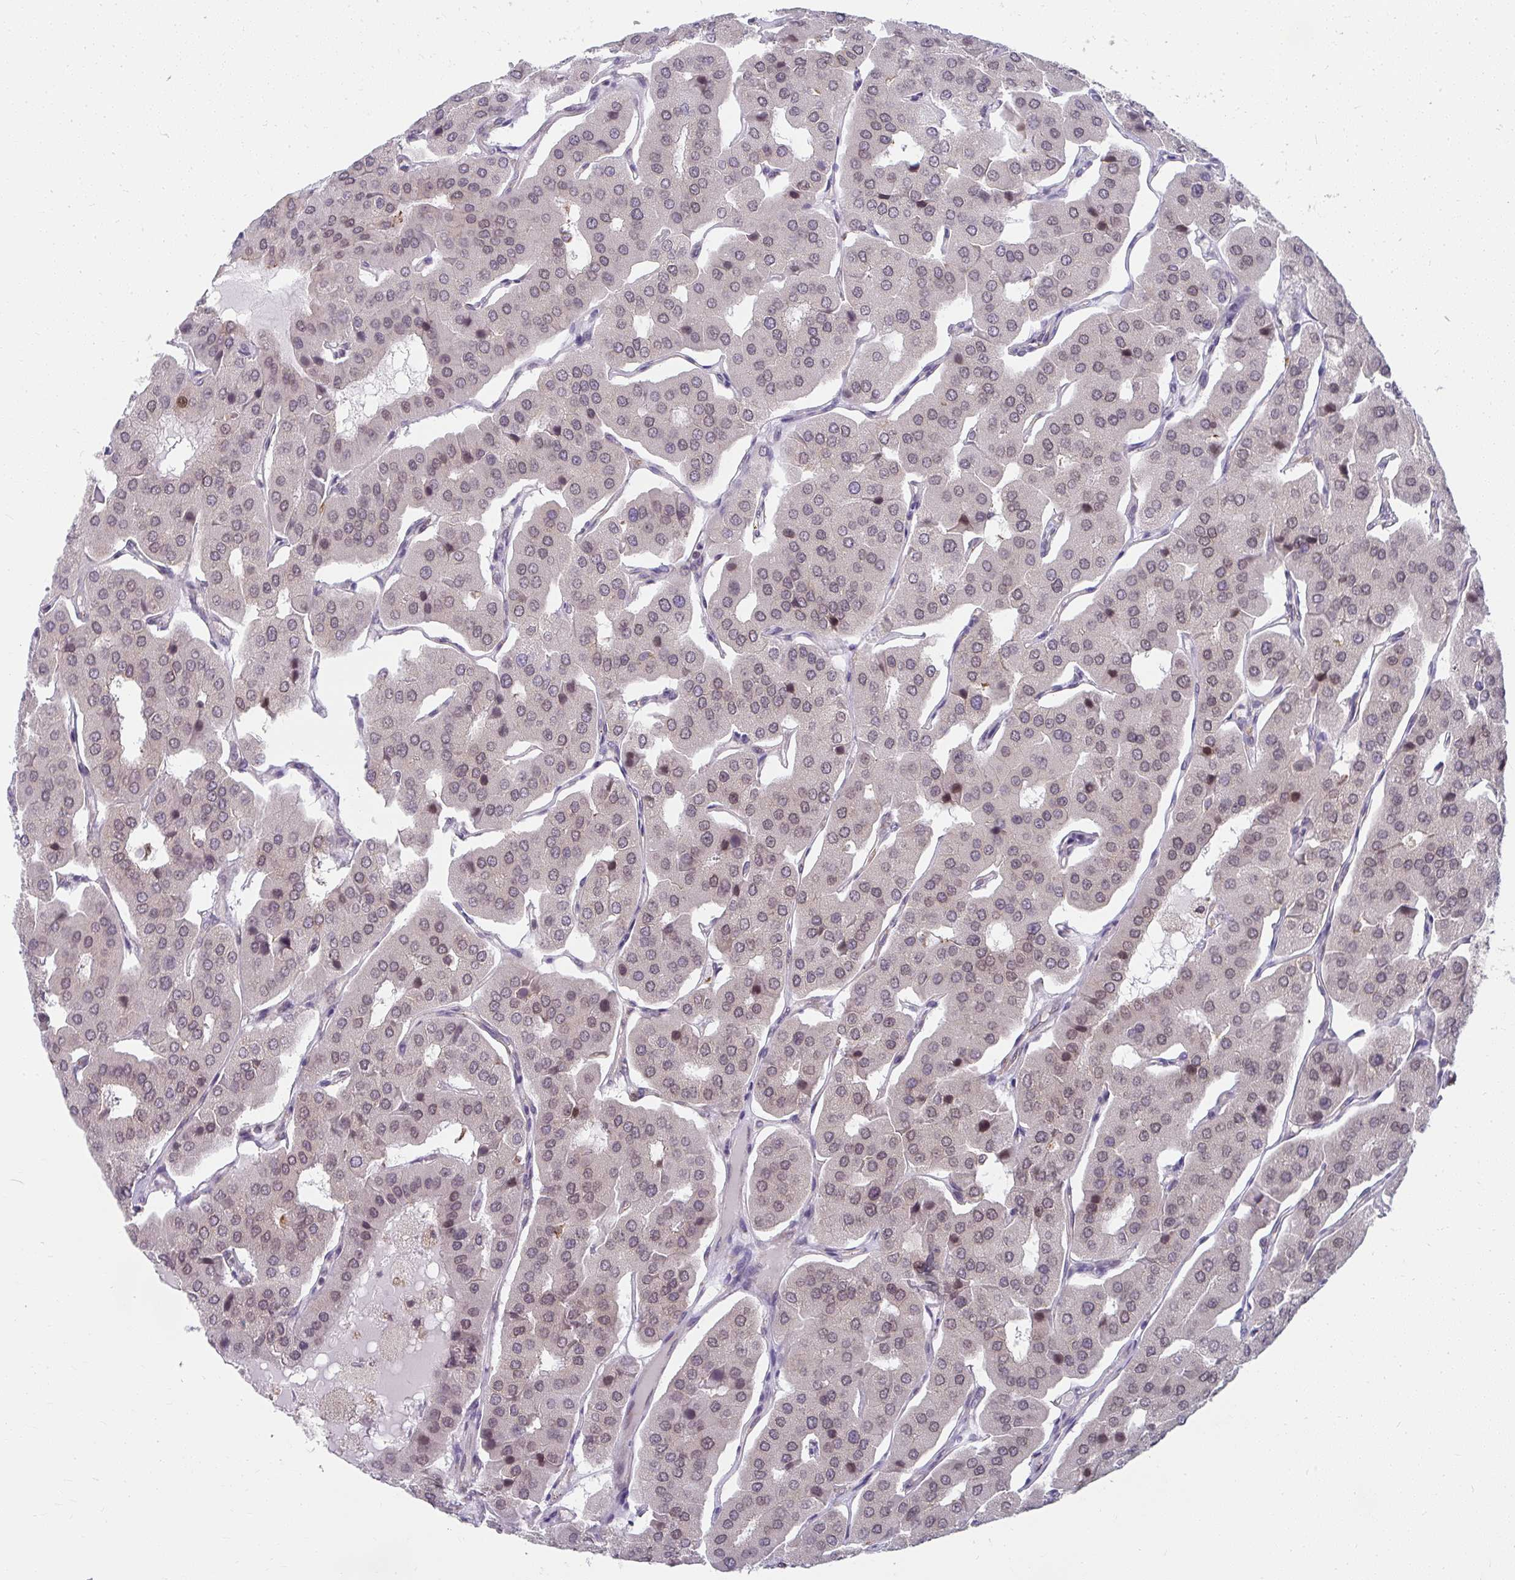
{"staining": {"intensity": "weak", "quantity": ">75%", "location": "nuclear"}, "tissue": "parathyroid gland", "cell_type": "Glandular cells", "image_type": "normal", "snomed": [{"axis": "morphology", "description": "Normal tissue, NOS"}, {"axis": "morphology", "description": "Adenoma, NOS"}, {"axis": "topography", "description": "Parathyroid gland"}], "caption": "High-magnification brightfield microscopy of normal parathyroid gland stained with DAB (3,3'-diaminobenzidine) (brown) and counterstained with hematoxylin (blue). glandular cells exhibit weak nuclear expression is present in about>75% of cells.", "gene": "NMNAT1", "patient": {"sex": "female", "age": 86}}